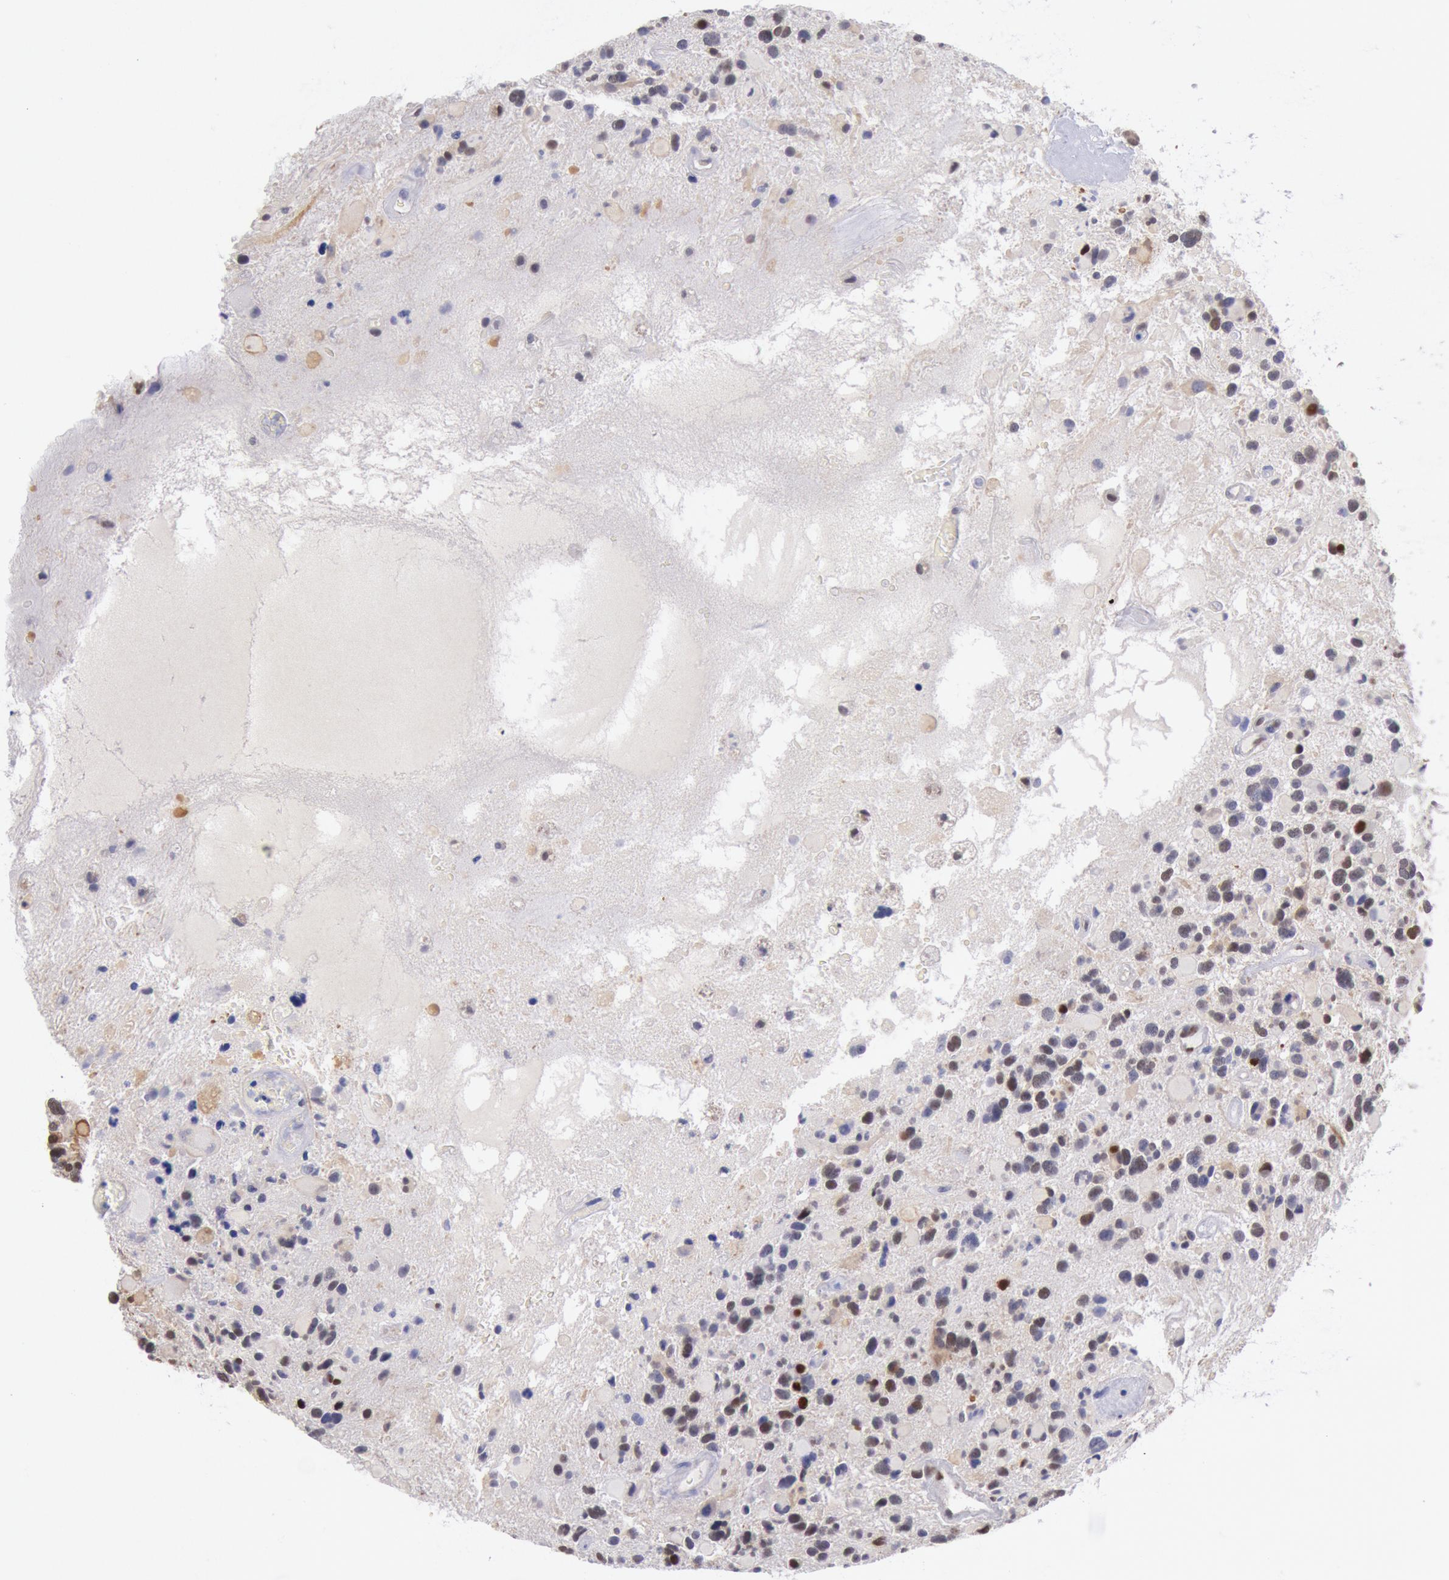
{"staining": {"intensity": "moderate", "quantity": "<25%", "location": "nuclear"}, "tissue": "glioma", "cell_type": "Tumor cells", "image_type": "cancer", "snomed": [{"axis": "morphology", "description": "Glioma, malignant, High grade"}, {"axis": "topography", "description": "Brain"}], "caption": "A brown stain highlights moderate nuclear staining of a protein in human glioma tumor cells. The staining was performed using DAB to visualize the protein expression in brown, while the nuclei were stained in blue with hematoxylin (Magnification: 20x).", "gene": "RPS6KA5", "patient": {"sex": "female", "age": 37}}